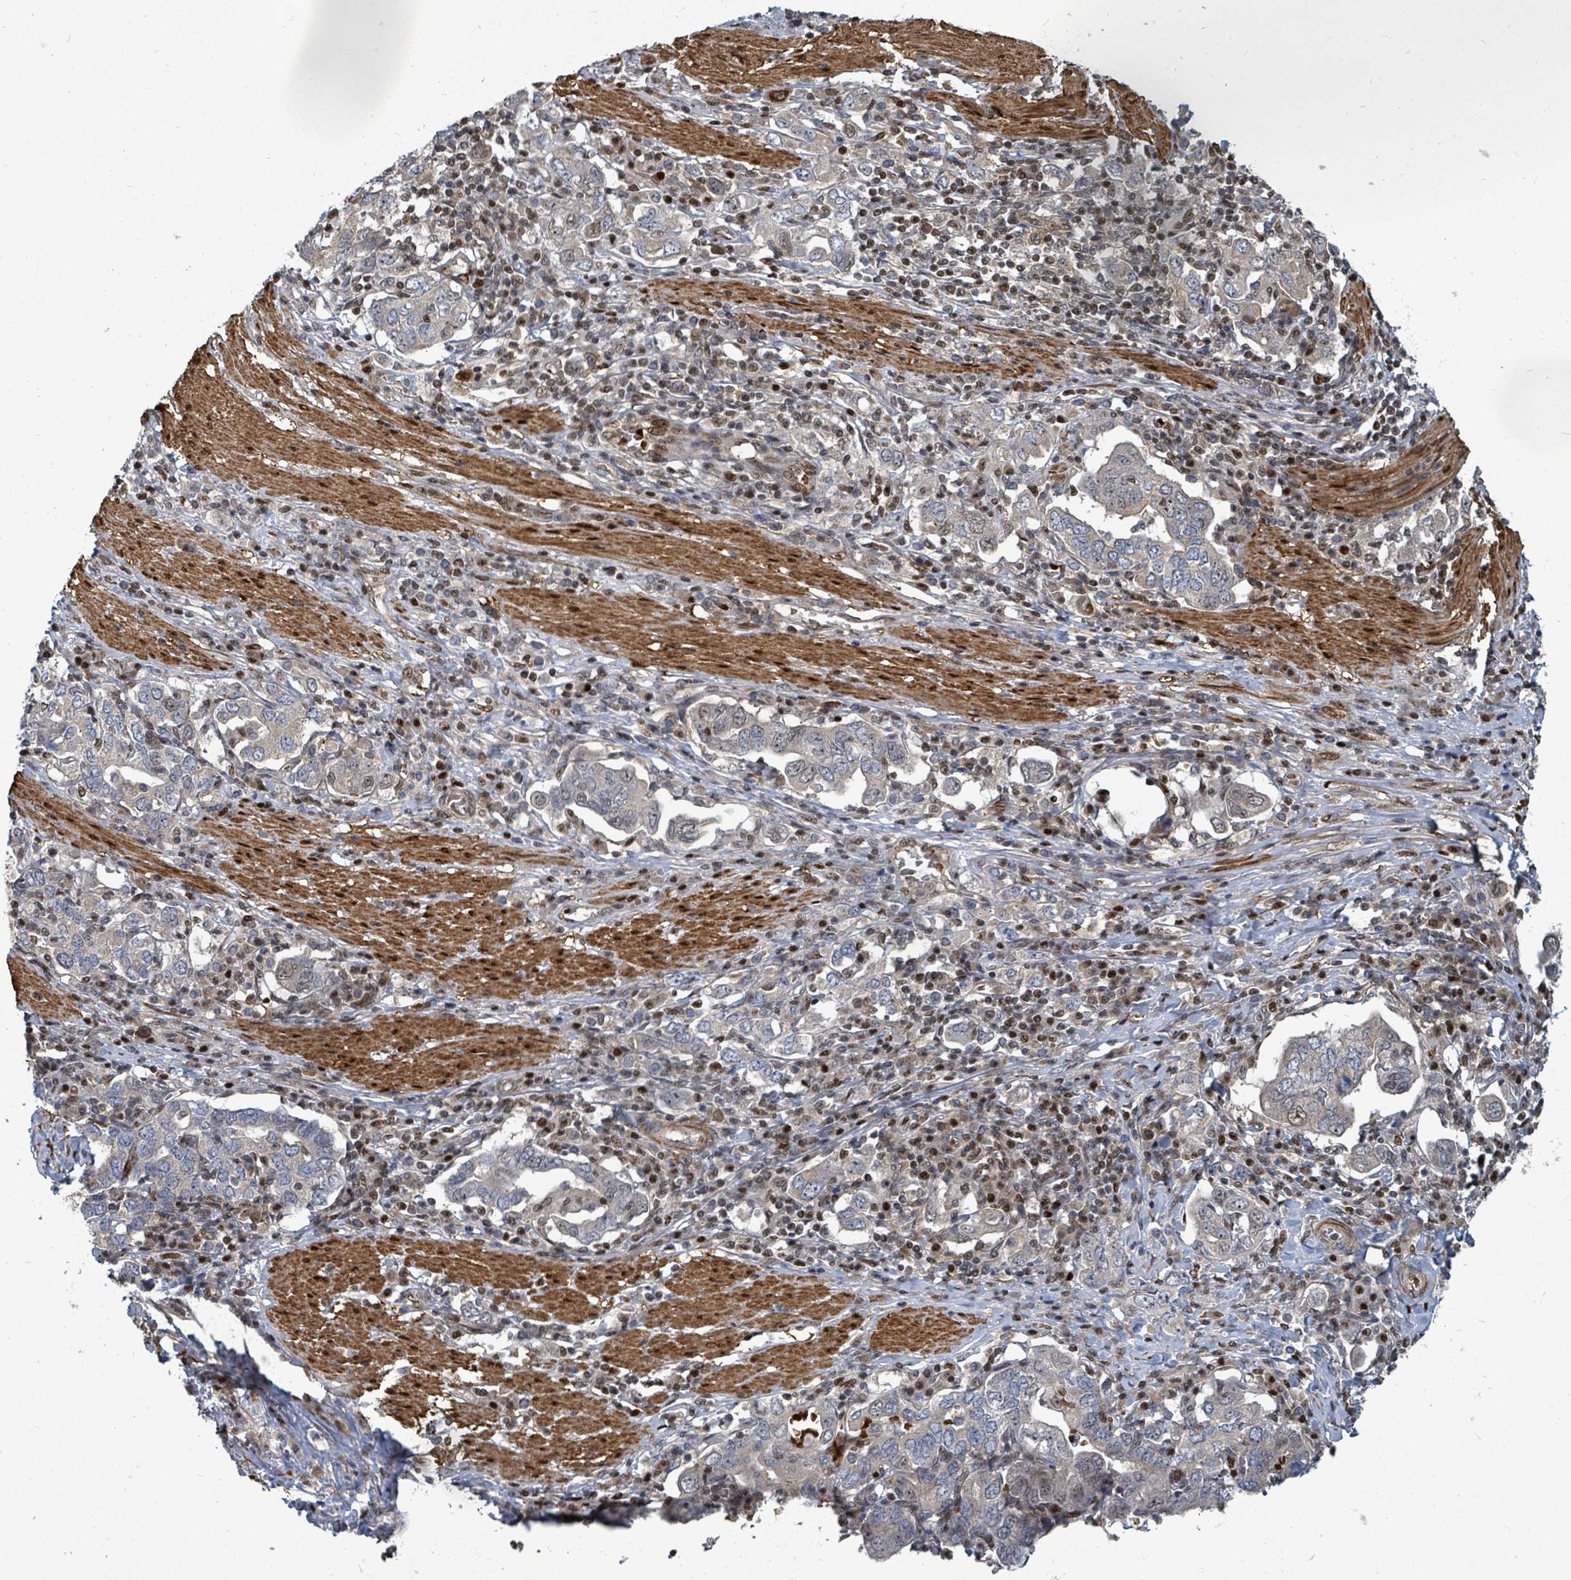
{"staining": {"intensity": "negative", "quantity": "none", "location": "none"}, "tissue": "stomach cancer", "cell_type": "Tumor cells", "image_type": "cancer", "snomed": [{"axis": "morphology", "description": "Adenocarcinoma, NOS"}, {"axis": "topography", "description": "Stomach, upper"}, {"axis": "topography", "description": "Stomach"}], "caption": "Immunohistochemistry (IHC) of stomach cancer (adenocarcinoma) demonstrates no positivity in tumor cells.", "gene": "TRDMT1", "patient": {"sex": "male", "age": 62}}